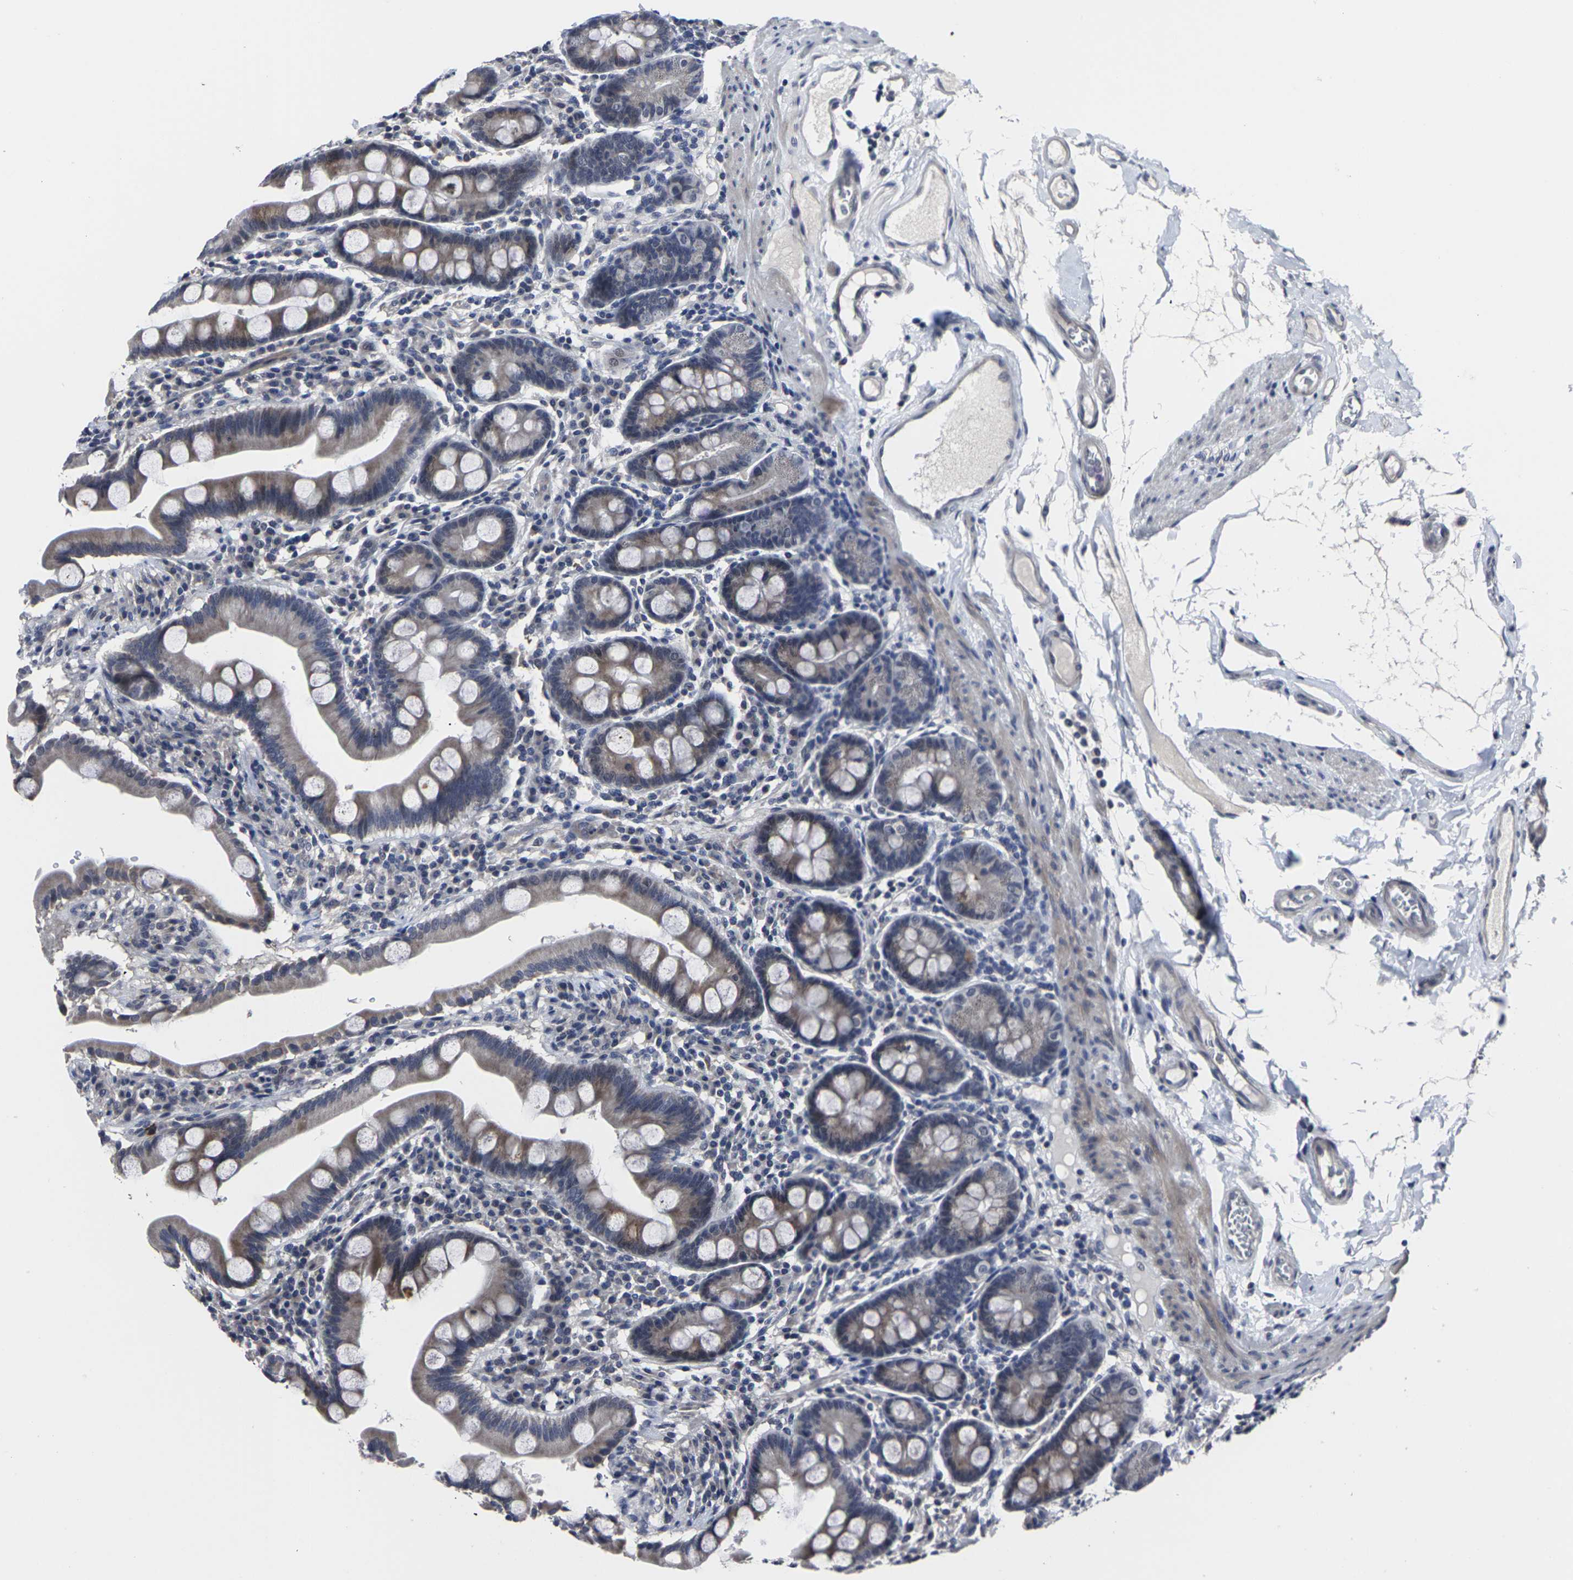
{"staining": {"intensity": "moderate", "quantity": "<25%", "location": "cytoplasmic/membranous"}, "tissue": "duodenum", "cell_type": "Glandular cells", "image_type": "normal", "snomed": [{"axis": "morphology", "description": "Normal tissue, NOS"}, {"axis": "topography", "description": "Duodenum"}], "caption": "Brown immunohistochemical staining in benign human duodenum demonstrates moderate cytoplasmic/membranous staining in approximately <25% of glandular cells.", "gene": "MSANTD4", "patient": {"sex": "male", "age": 50}}